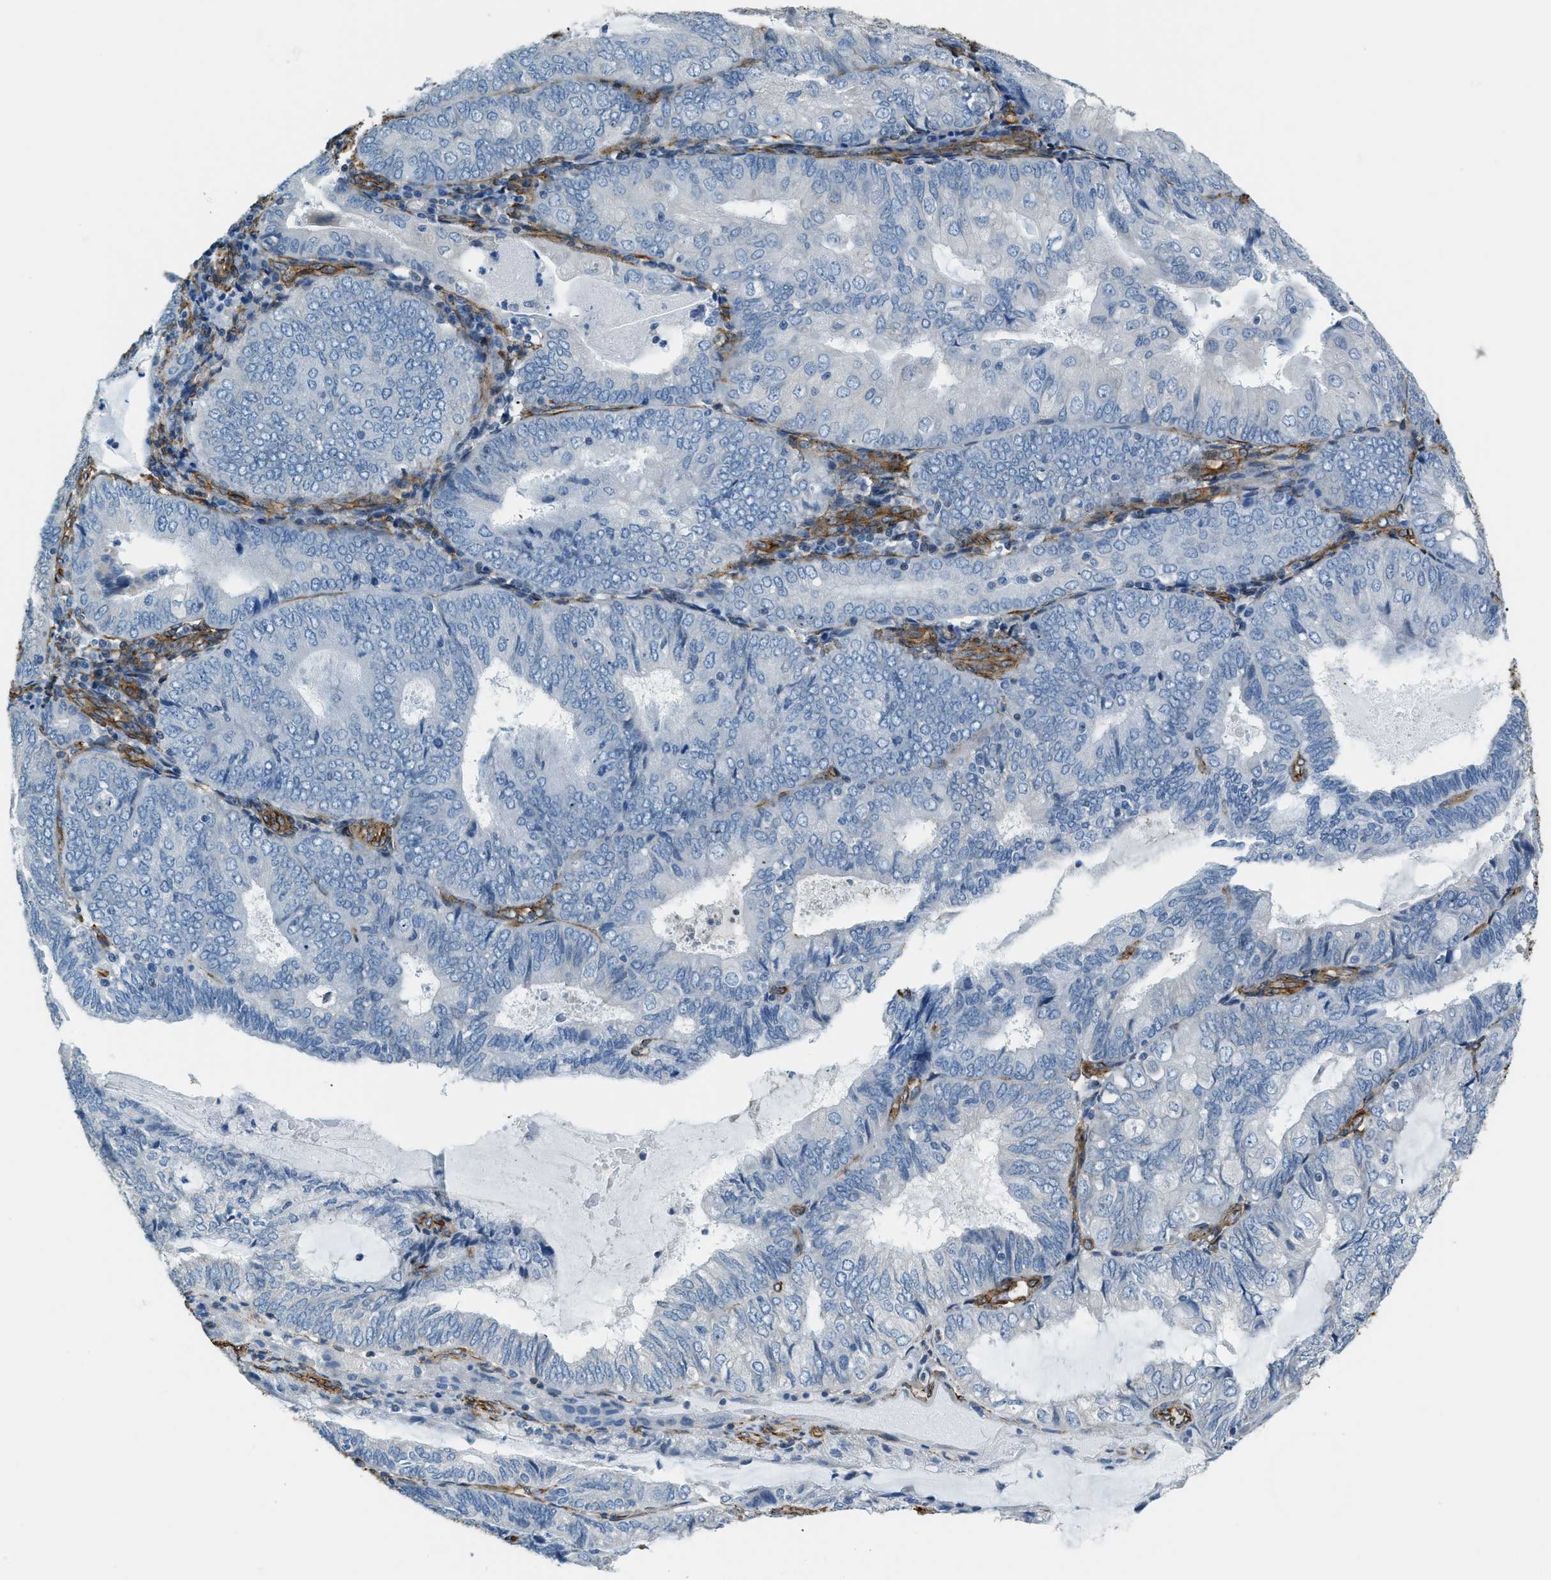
{"staining": {"intensity": "negative", "quantity": "none", "location": "none"}, "tissue": "endometrial cancer", "cell_type": "Tumor cells", "image_type": "cancer", "snomed": [{"axis": "morphology", "description": "Adenocarcinoma, NOS"}, {"axis": "topography", "description": "Endometrium"}], "caption": "This is a micrograph of immunohistochemistry (IHC) staining of endometrial cancer, which shows no expression in tumor cells.", "gene": "TMEM43", "patient": {"sex": "female", "age": 81}}